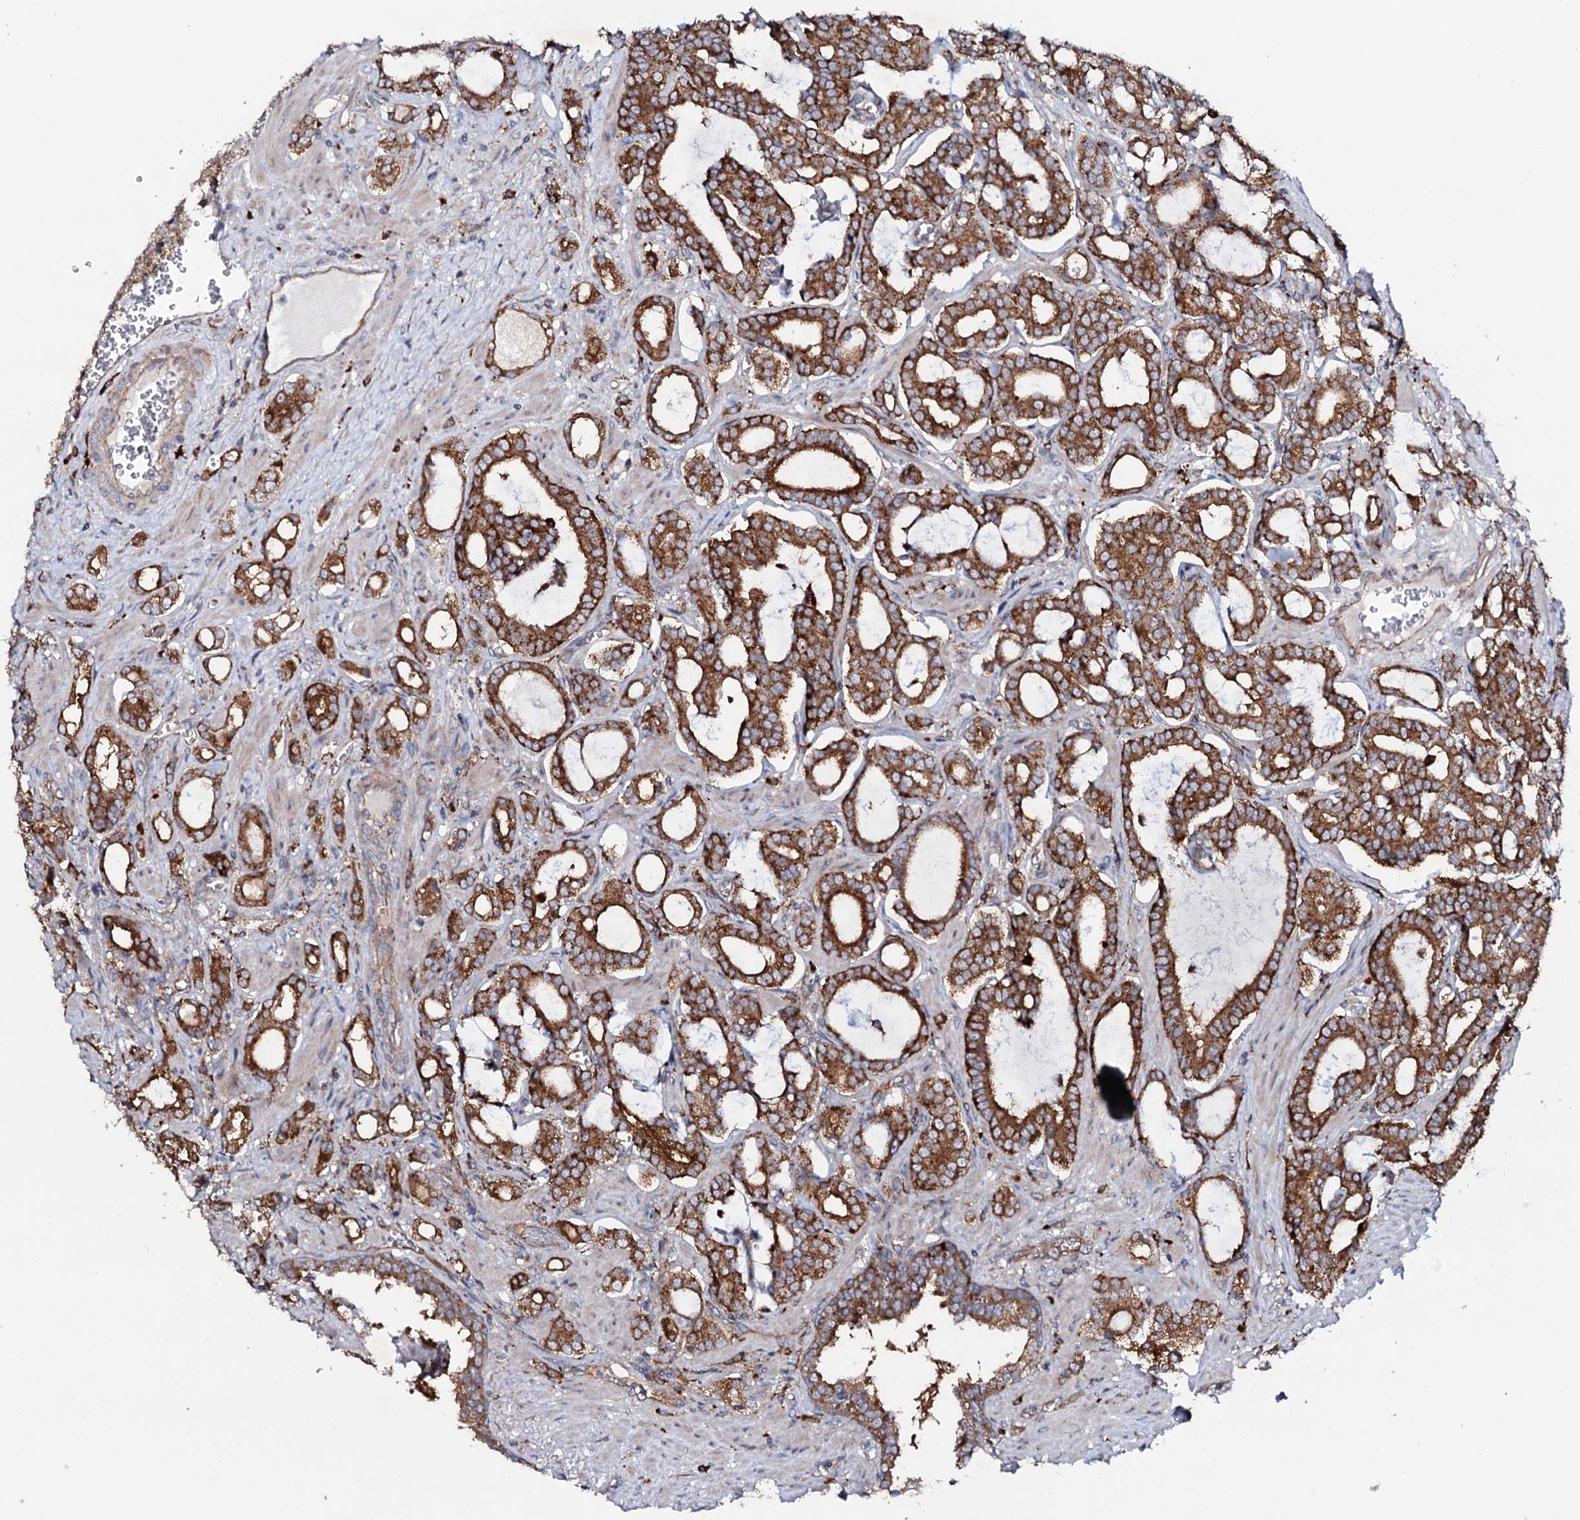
{"staining": {"intensity": "moderate", "quantity": ">75%", "location": "cytoplasmic/membranous"}, "tissue": "prostate cancer", "cell_type": "Tumor cells", "image_type": "cancer", "snomed": [{"axis": "morphology", "description": "Adenocarcinoma, High grade"}, {"axis": "topography", "description": "Prostate and seminal vesicle, NOS"}], "caption": "Immunohistochemical staining of human adenocarcinoma (high-grade) (prostate) displays moderate cytoplasmic/membranous protein positivity in about >75% of tumor cells.", "gene": "P2RX4", "patient": {"sex": "male", "age": 67}}